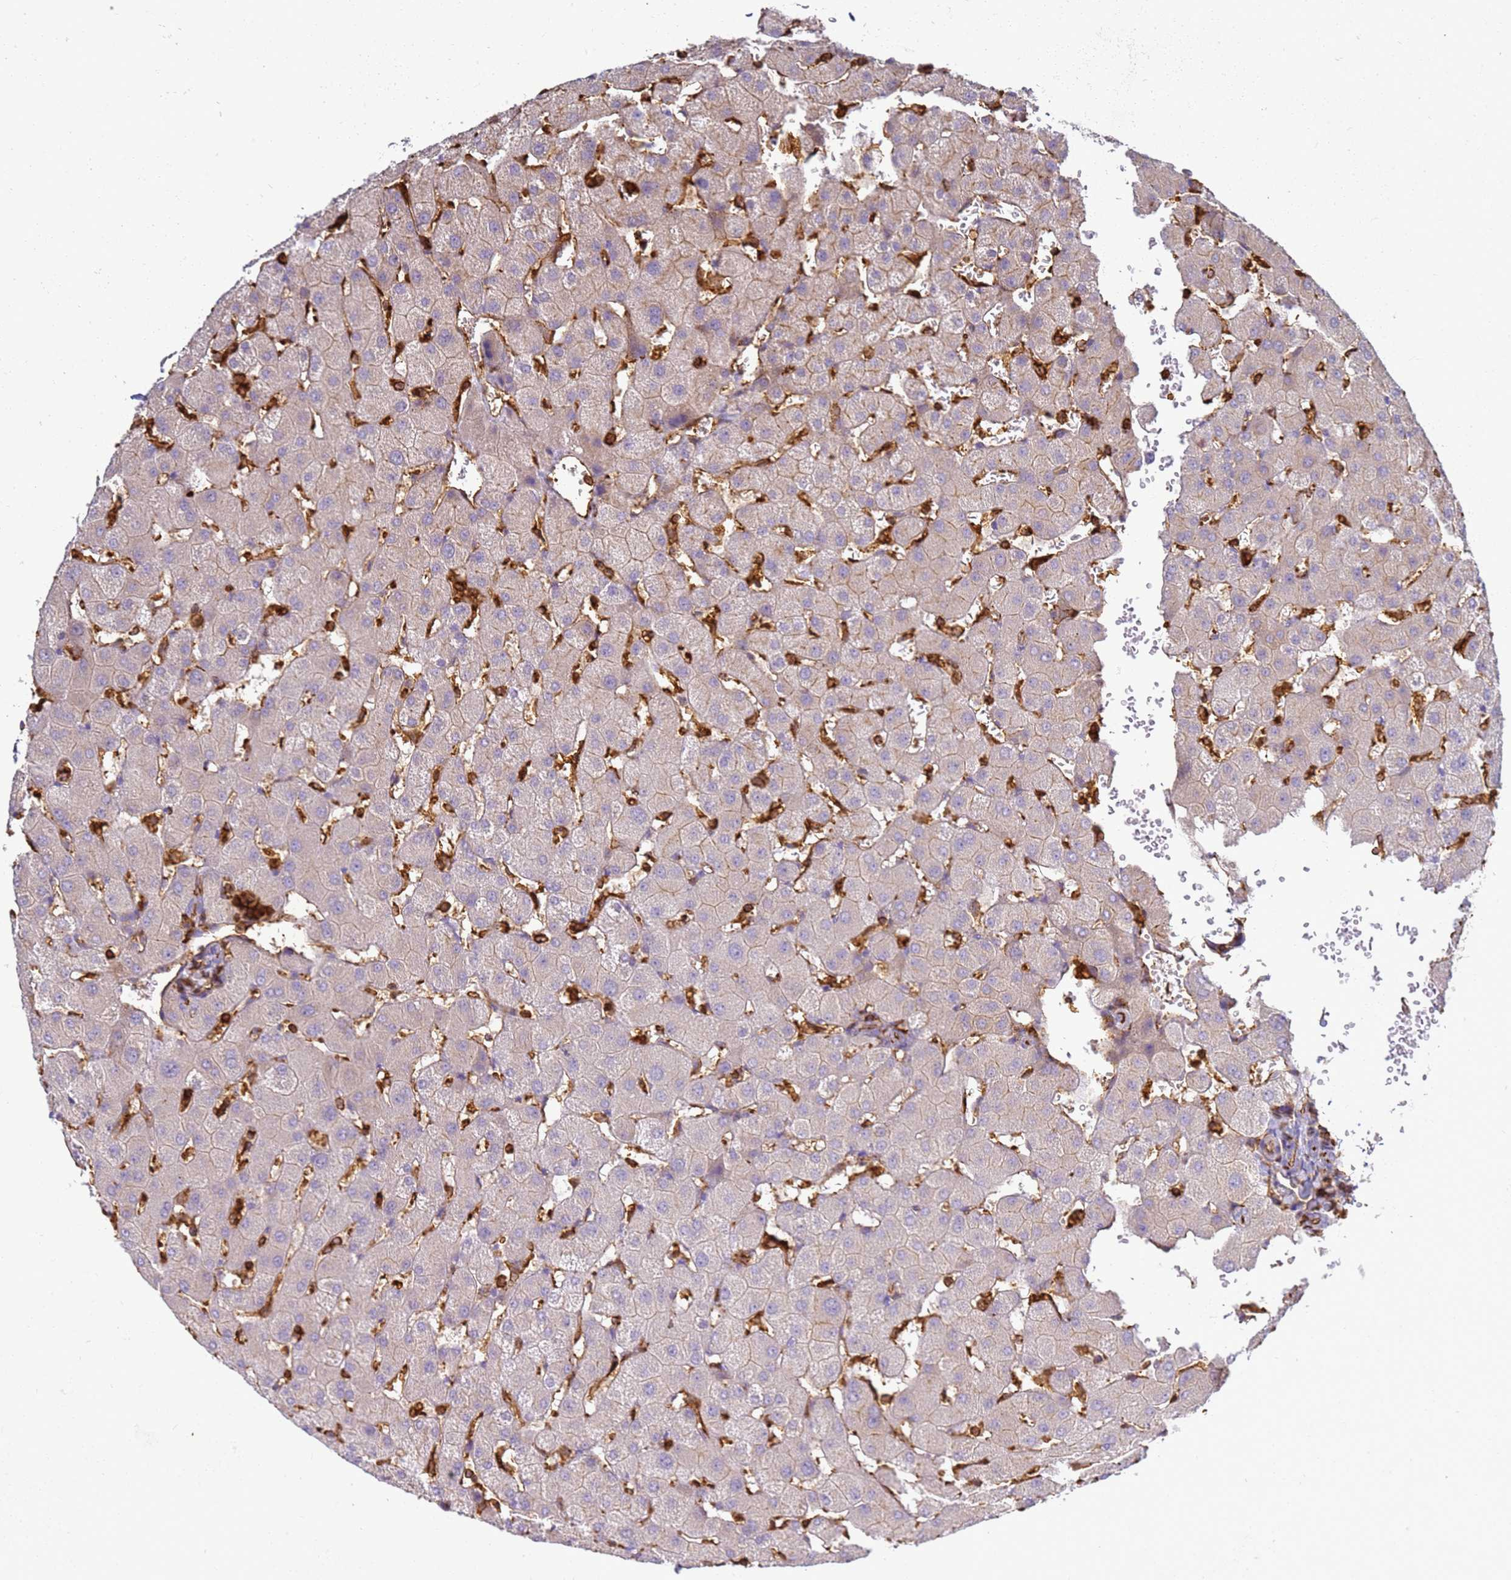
{"staining": {"intensity": "negative", "quantity": "none", "location": "none"}, "tissue": "liver", "cell_type": "Cholangiocytes", "image_type": "normal", "snomed": [{"axis": "morphology", "description": "Normal tissue, NOS"}, {"axis": "topography", "description": "Liver"}], "caption": "High power microscopy histopathology image of an IHC image of normal liver, revealing no significant expression in cholangiocytes.", "gene": "ZBTB8OS", "patient": {"sex": "female", "age": 63}}